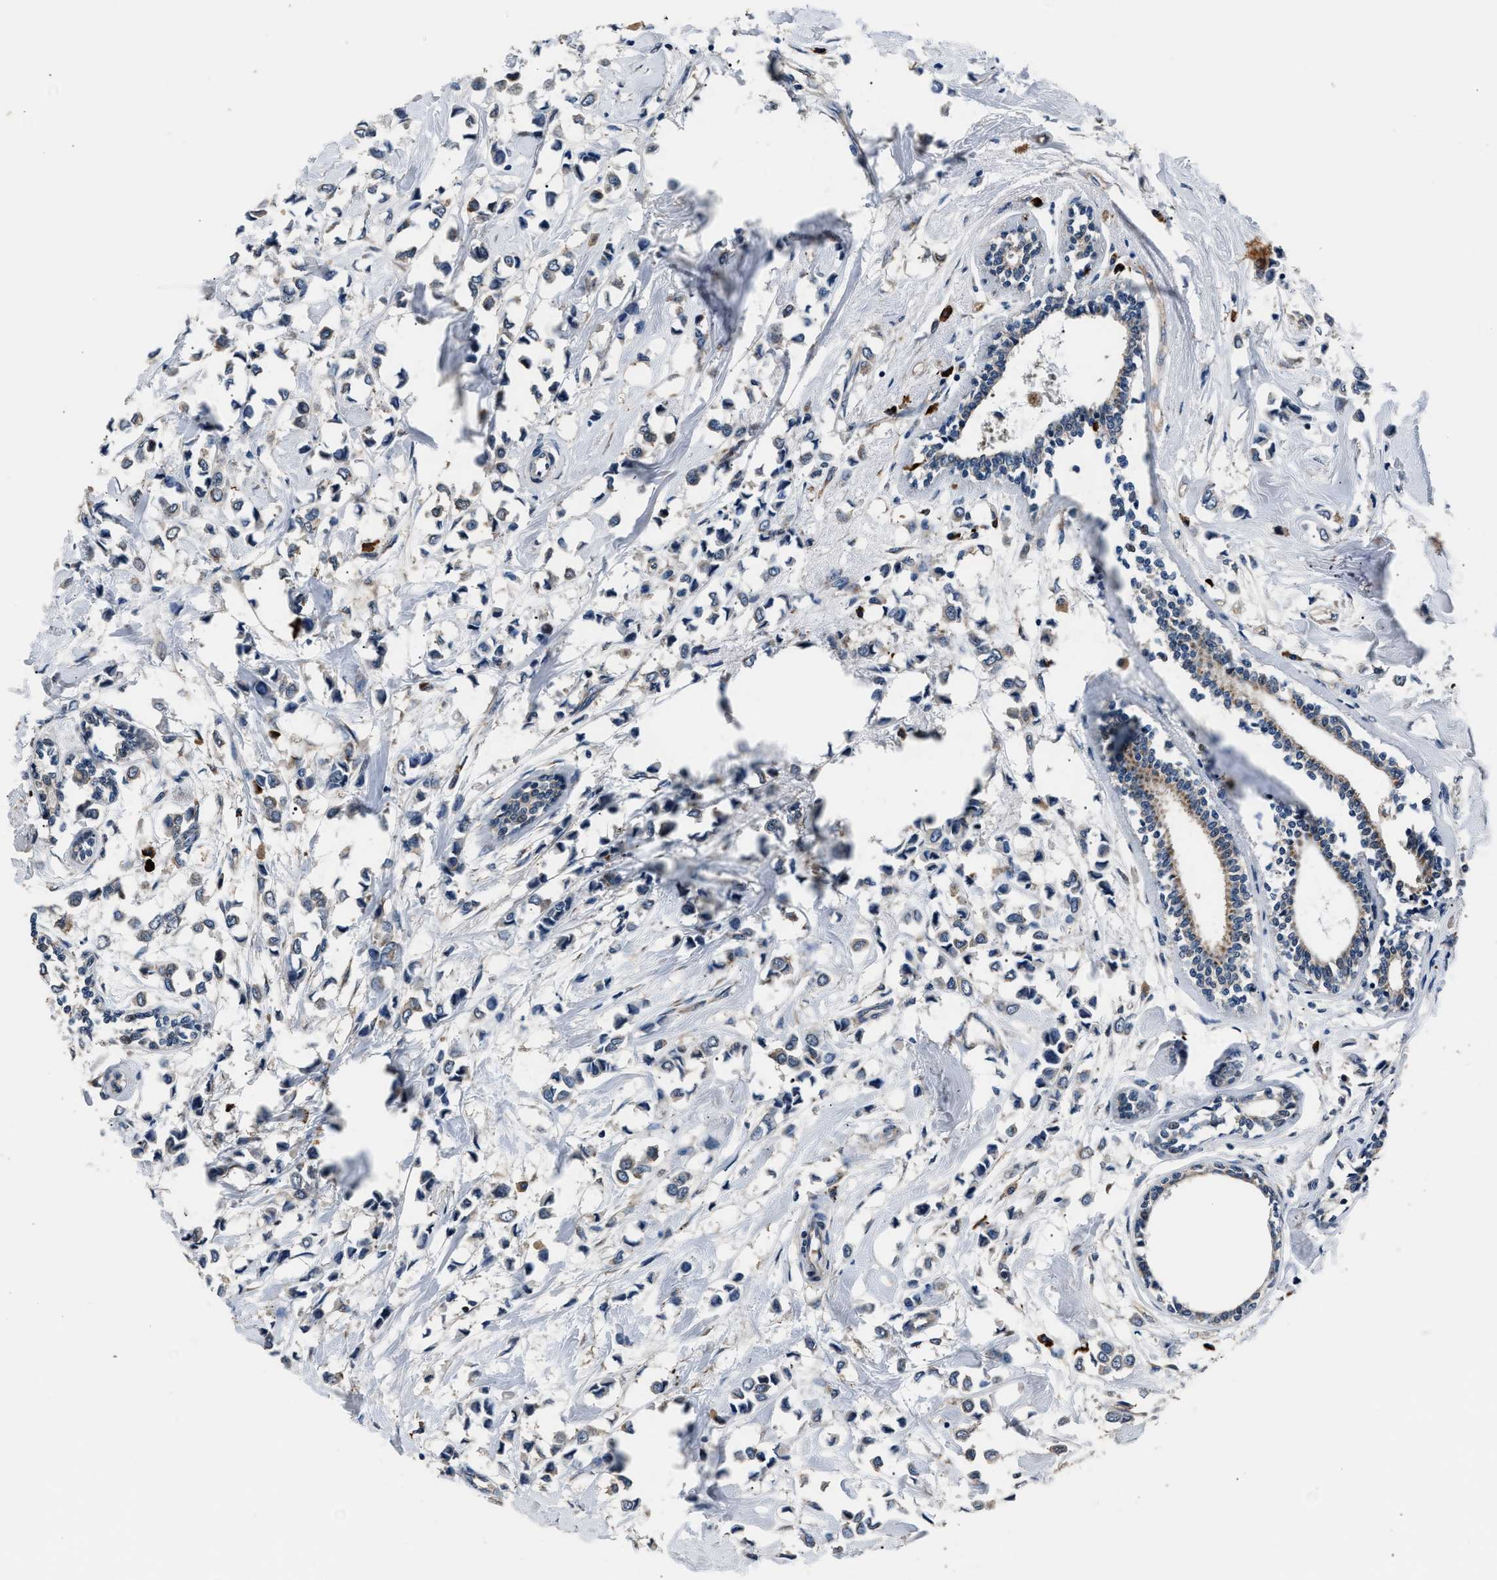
{"staining": {"intensity": "negative", "quantity": "none", "location": "none"}, "tissue": "breast cancer", "cell_type": "Tumor cells", "image_type": "cancer", "snomed": [{"axis": "morphology", "description": "Lobular carcinoma"}, {"axis": "topography", "description": "Breast"}], "caption": "The histopathology image demonstrates no significant staining in tumor cells of breast cancer (lobular carcinoma).", "gene": "IMPDH2", "patient": {"sex": "female", "age": 51}}